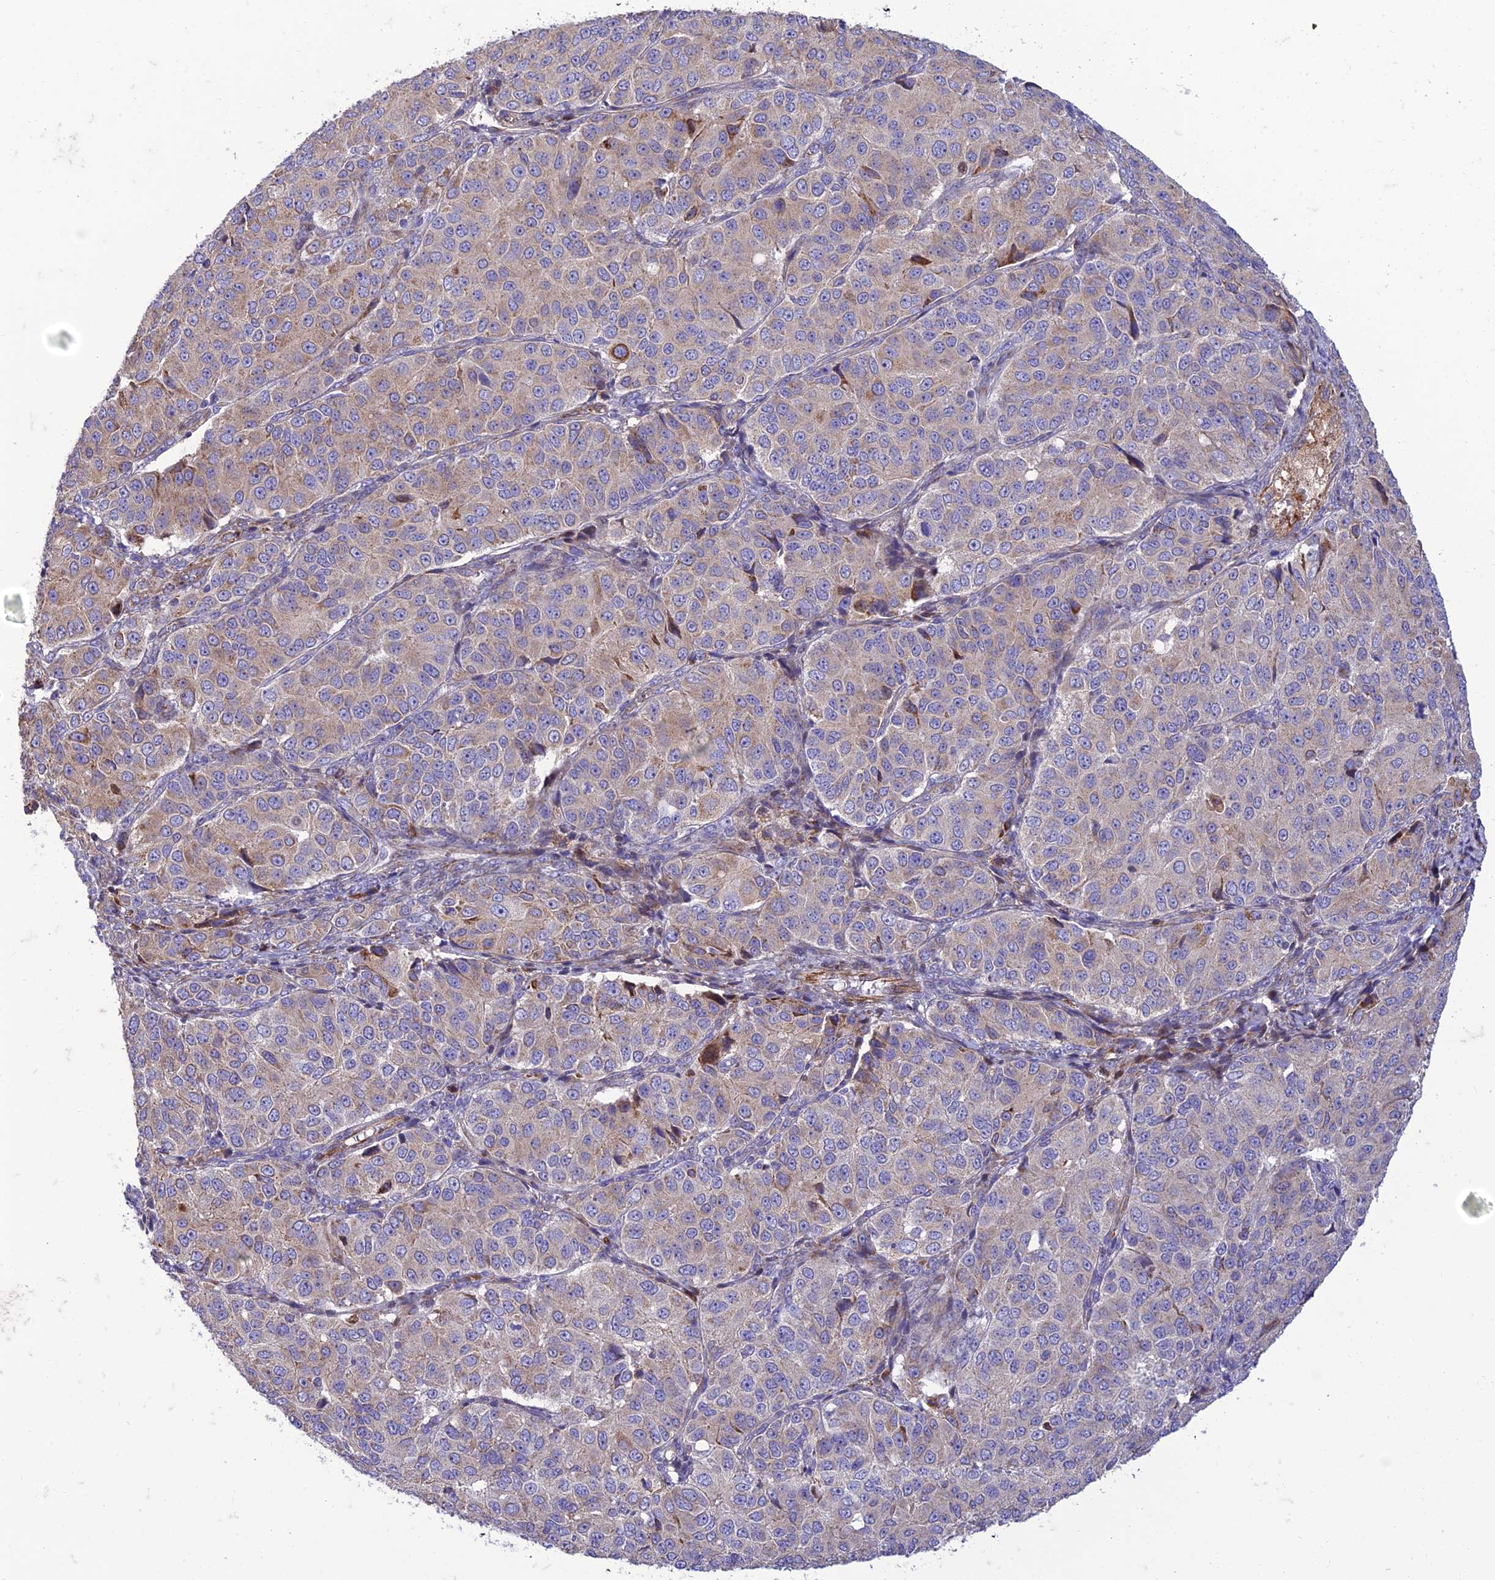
{"staining": {"intensity": "weak", "quantity": "<25%", "location": "cytoplasmic/membranous"}, "tissue": "ovarian cancer", "cell_type": "Tumor cells", "image_type": "cancer", "snomed": [{"axis": "morphology", "description": "Carcinoma, endometroid"}, {"axis": "topography", "description": "Ovary"}], "caption": "Protein analysis of ovarian endometroid carcinoma exhibits no significant positivity in tumor cells.", "gene": "SEL1L3", "patient": {"sex": "female", "age": 51}}